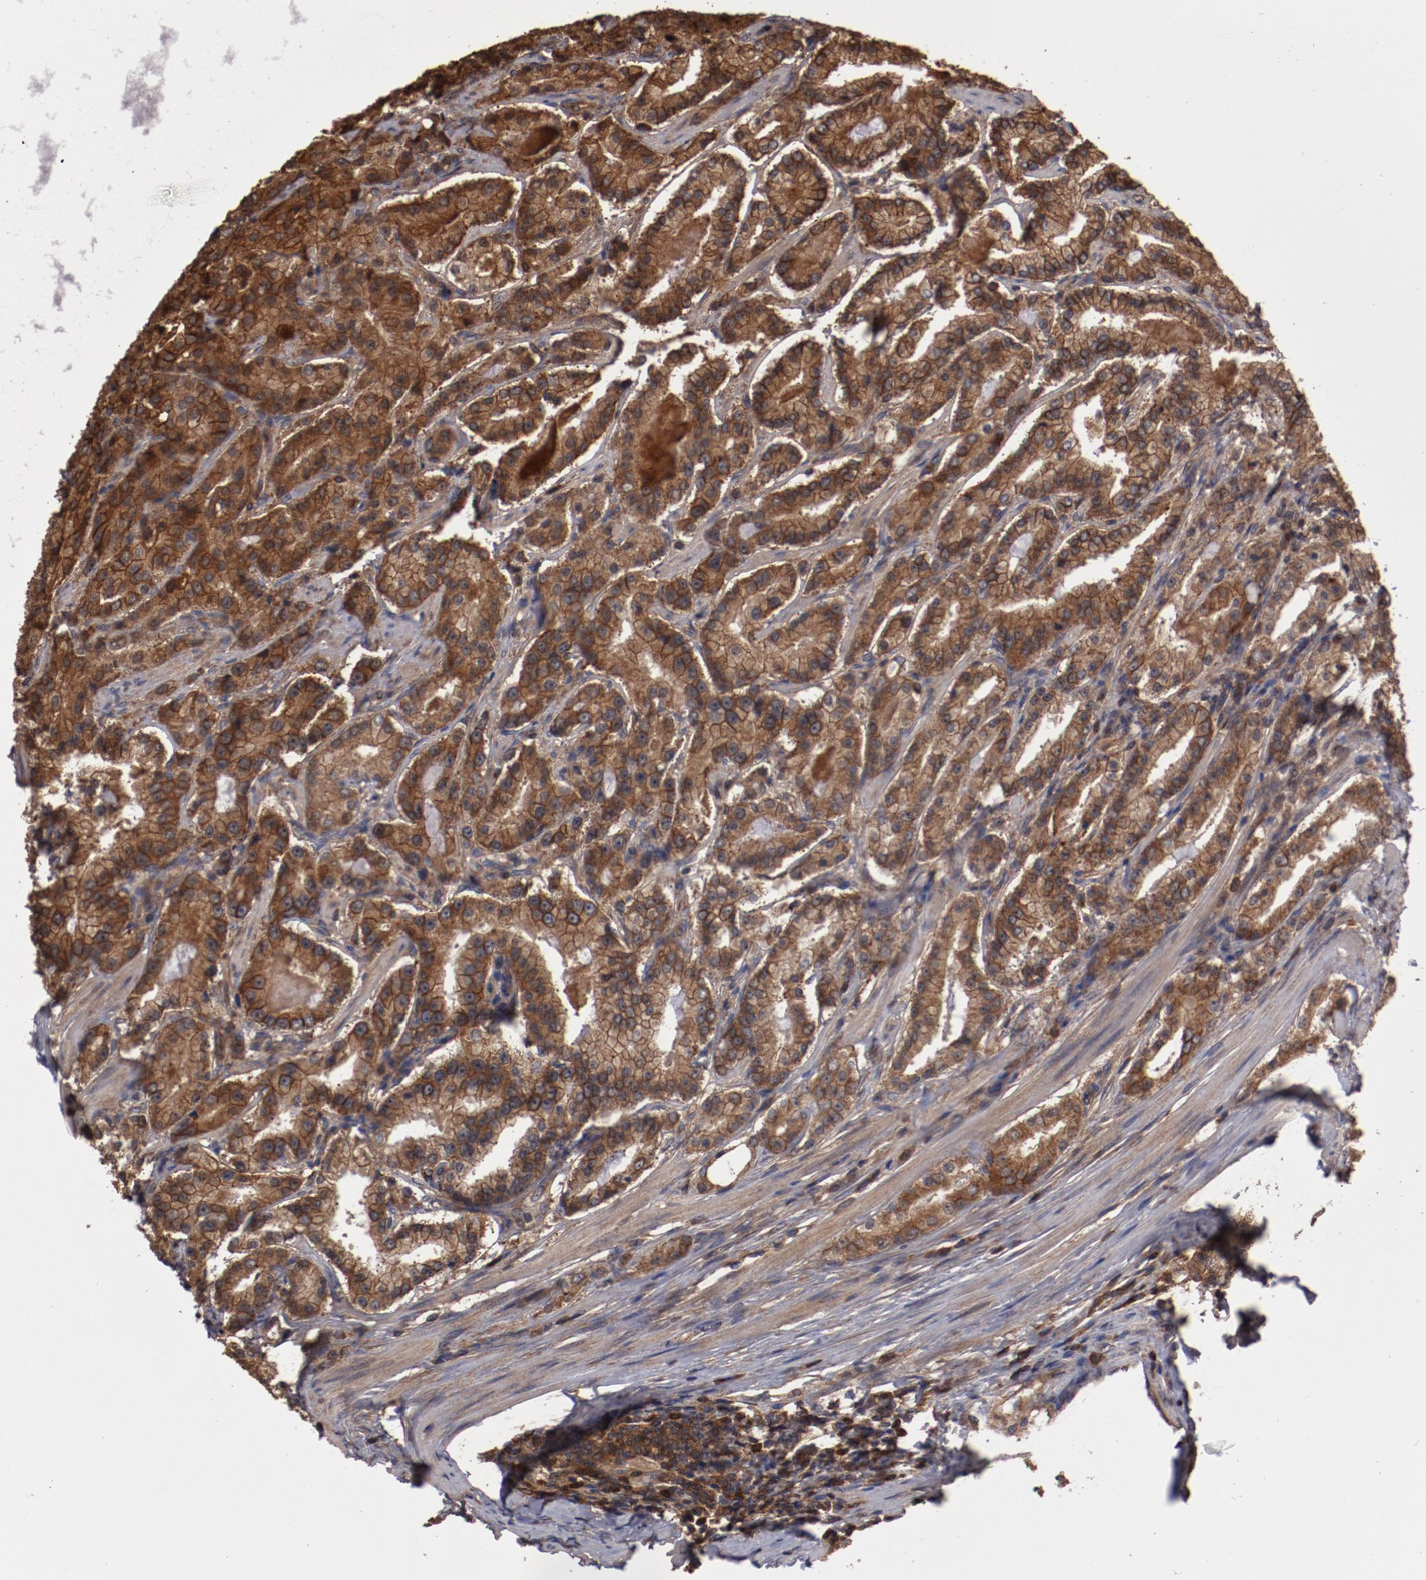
{"staining": {"intensity": "moderate", "quantity": ">75%", "location": "cytoplasmic/membranous"}, "tissue": "prostate cancer", "cell_type": "Tumor cells", "image_type": "cancer", "snomed": [{"axis": "morphology", "description": "Adenocarcinoma, Medium grade"}, {"axis": "topography", "description": "Prostate"}], "caption": "There is medium levels of moderate cytoplasmic/membranous expression in tumor cells of adenocarcinoma (medium-grade) (prostate), as demonstrated by immunohistochemical staining (brown color).", "gene": "RPS6KA6", "patient": {"sex": "male", "age": 72}}